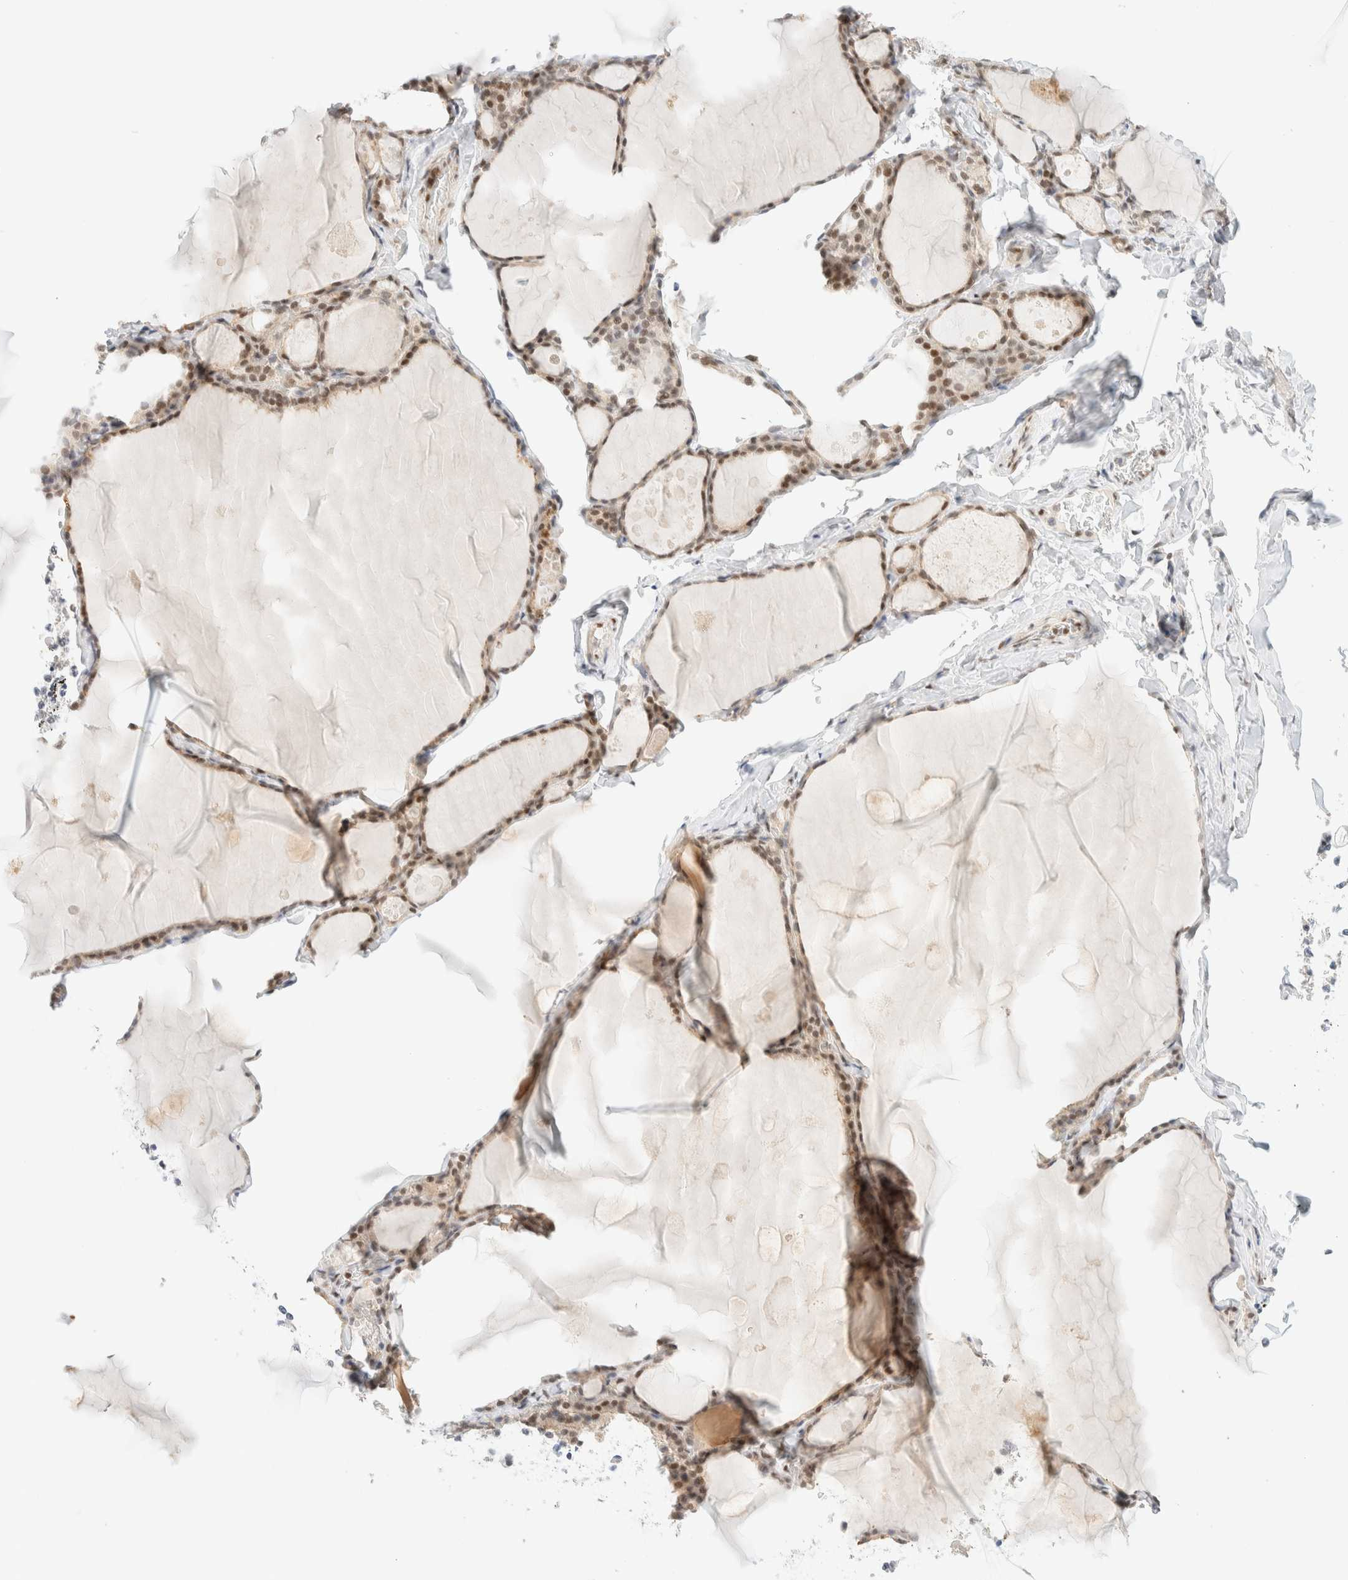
{"staining": {"intensity": "moderate", "quantity": "25%-75%", "location": "nuclear"}, "tissue": "thyroid gland", "cell_type": "Glandular cells", "image_type": "normal", "snomed": [{"axis": "morphology", "description": "Normal tissue, NOS"}, {"axis": "topography", "description": "Thyroid gland"}], "caption": "Protein expression analysis of normal human thyroid gland reveals moderate nuclear positivity in about 25%-75% of glandular cells. Immunohistochemistry stains the protein in brown and the nuclei are stained blue.", "gene": "PYGO2", "patient": {"sex": "male", "age": 56}}